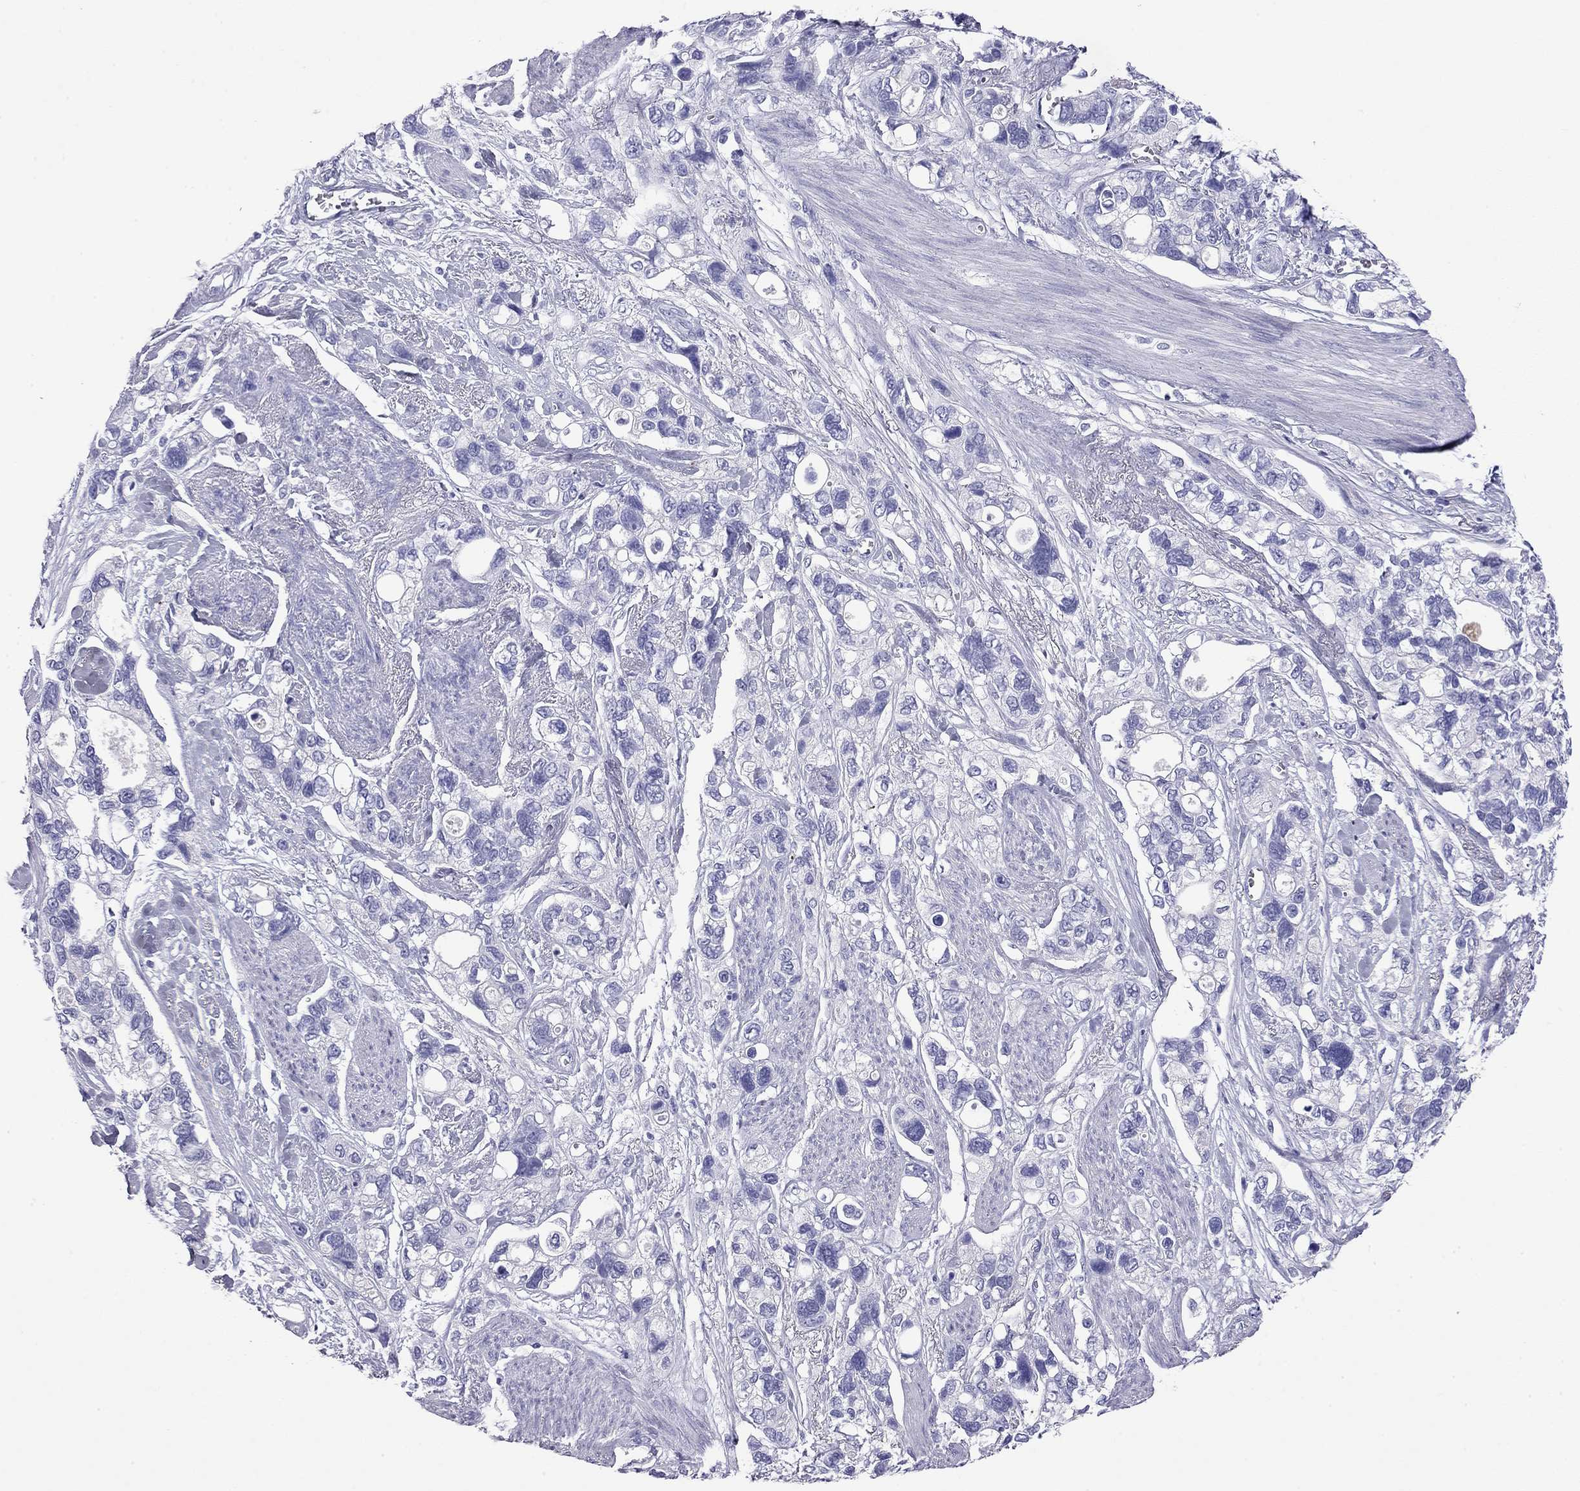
{"staining": {"intensity": "negative", "quantity": "none", "location": "none"}, "tissue": "stomach cancer", "cell_type": "Tumor cells", "image_type": "cancer", "snomed": [{"axis": "morphology", "description": "Adenocarcinoma, NOS"}, {"axis": "topography", "description": "Stomach, upper"}], "caption": "This is a image of immunohistochemistry (IHC) staining of stomach cancer, which shows no staining in tumor cells.", "gene": "ODF4", "patient": {"sex": "female", "age": 81}}